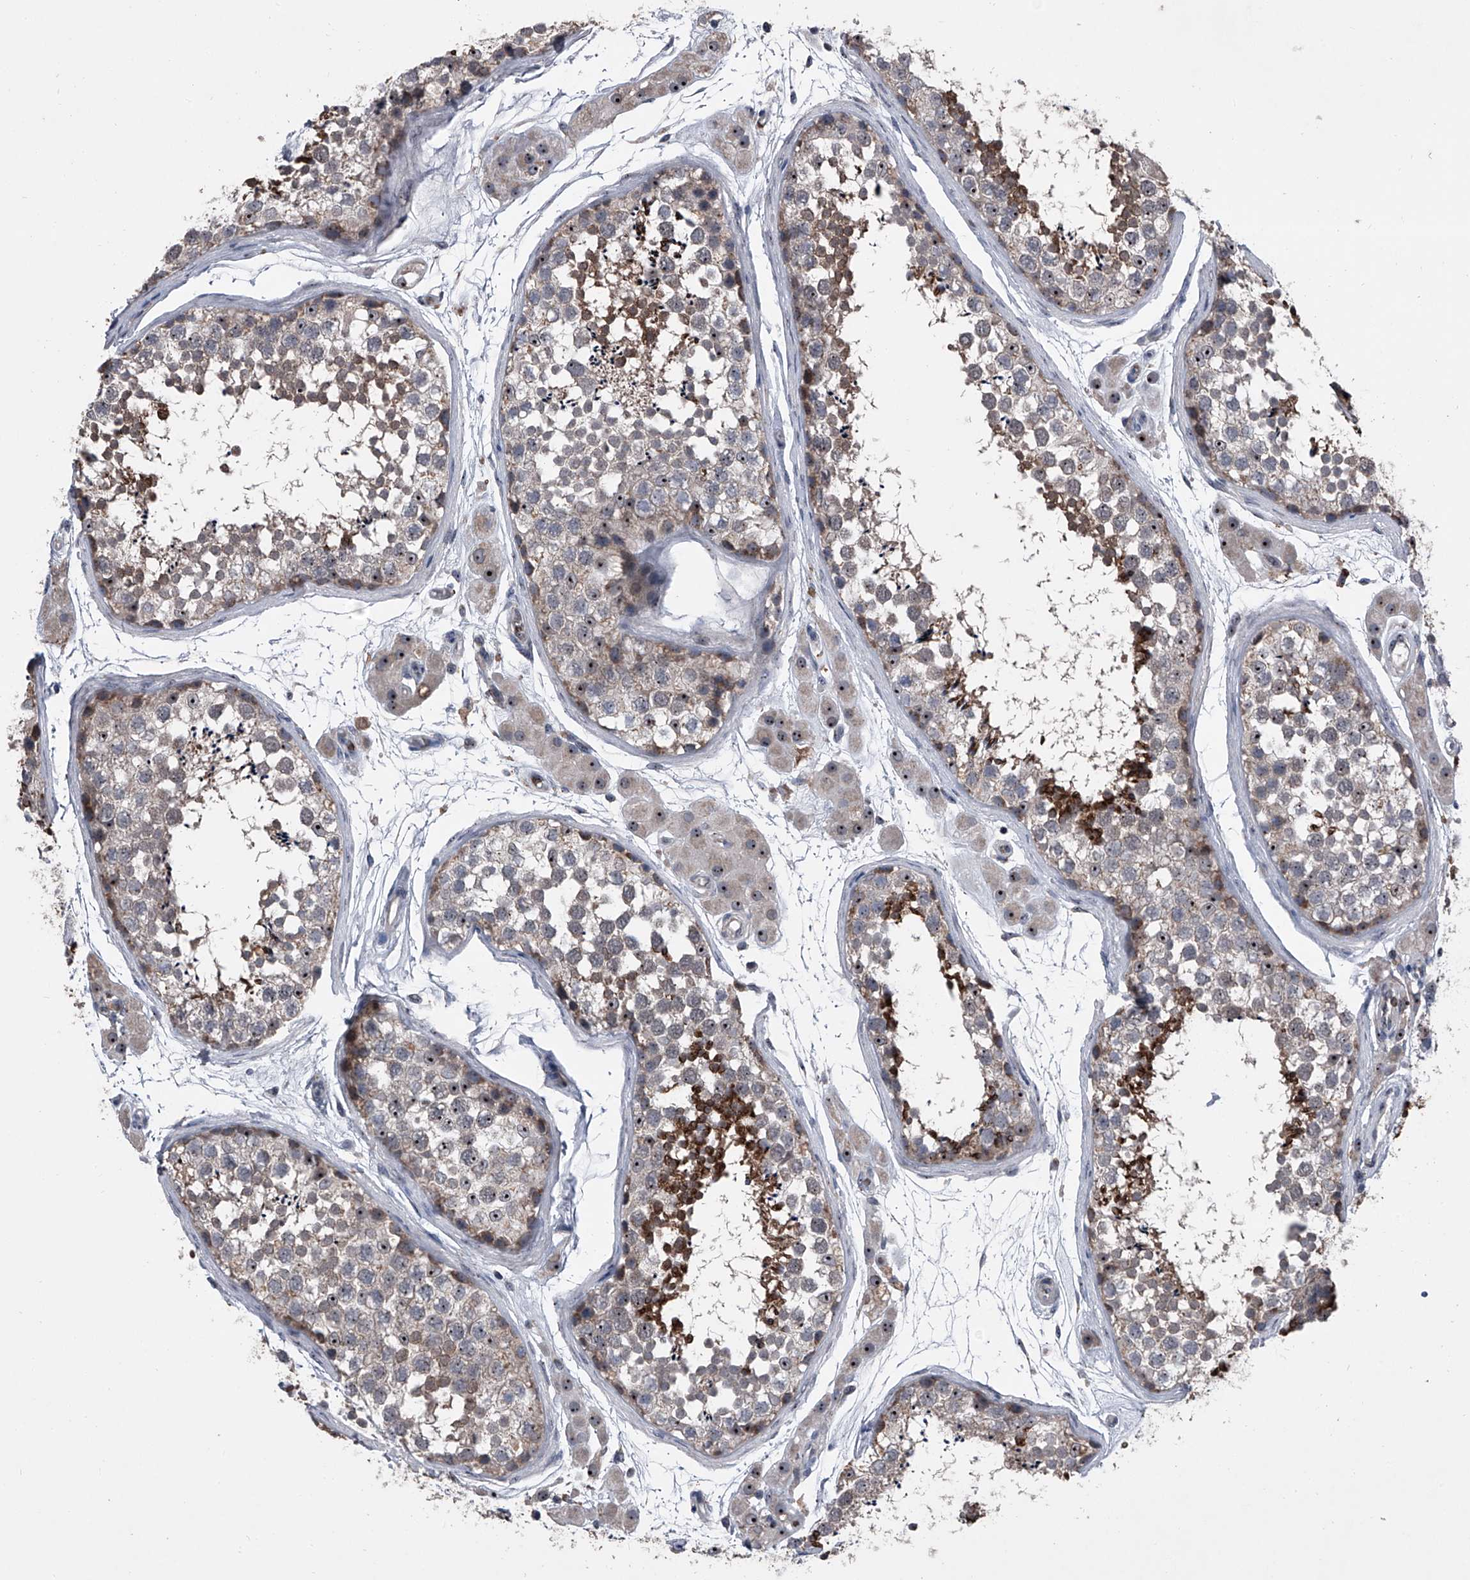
{"staining": {"intensity": "moderate", "quantity": "<25%", "location": "cytoplasmic/membranous,nuclear"}, "tissue": "testis", "cell_type": "Cells in seminiferous ducts", "image_type": "normal", "snomed": [{"axis": "morphology", "description": "Normal tissue, NOS"}, {"axis": "topography", "description": "Testis"}], "caption": "Protein positivity by IHC reveals moderate cytoplasmic/membranous,nuclear positivity in about <25% of cells in seminiferous ducts in benign testis.", "gene": "CEP85L", "patient": {"sex": "male", "age": 56}}